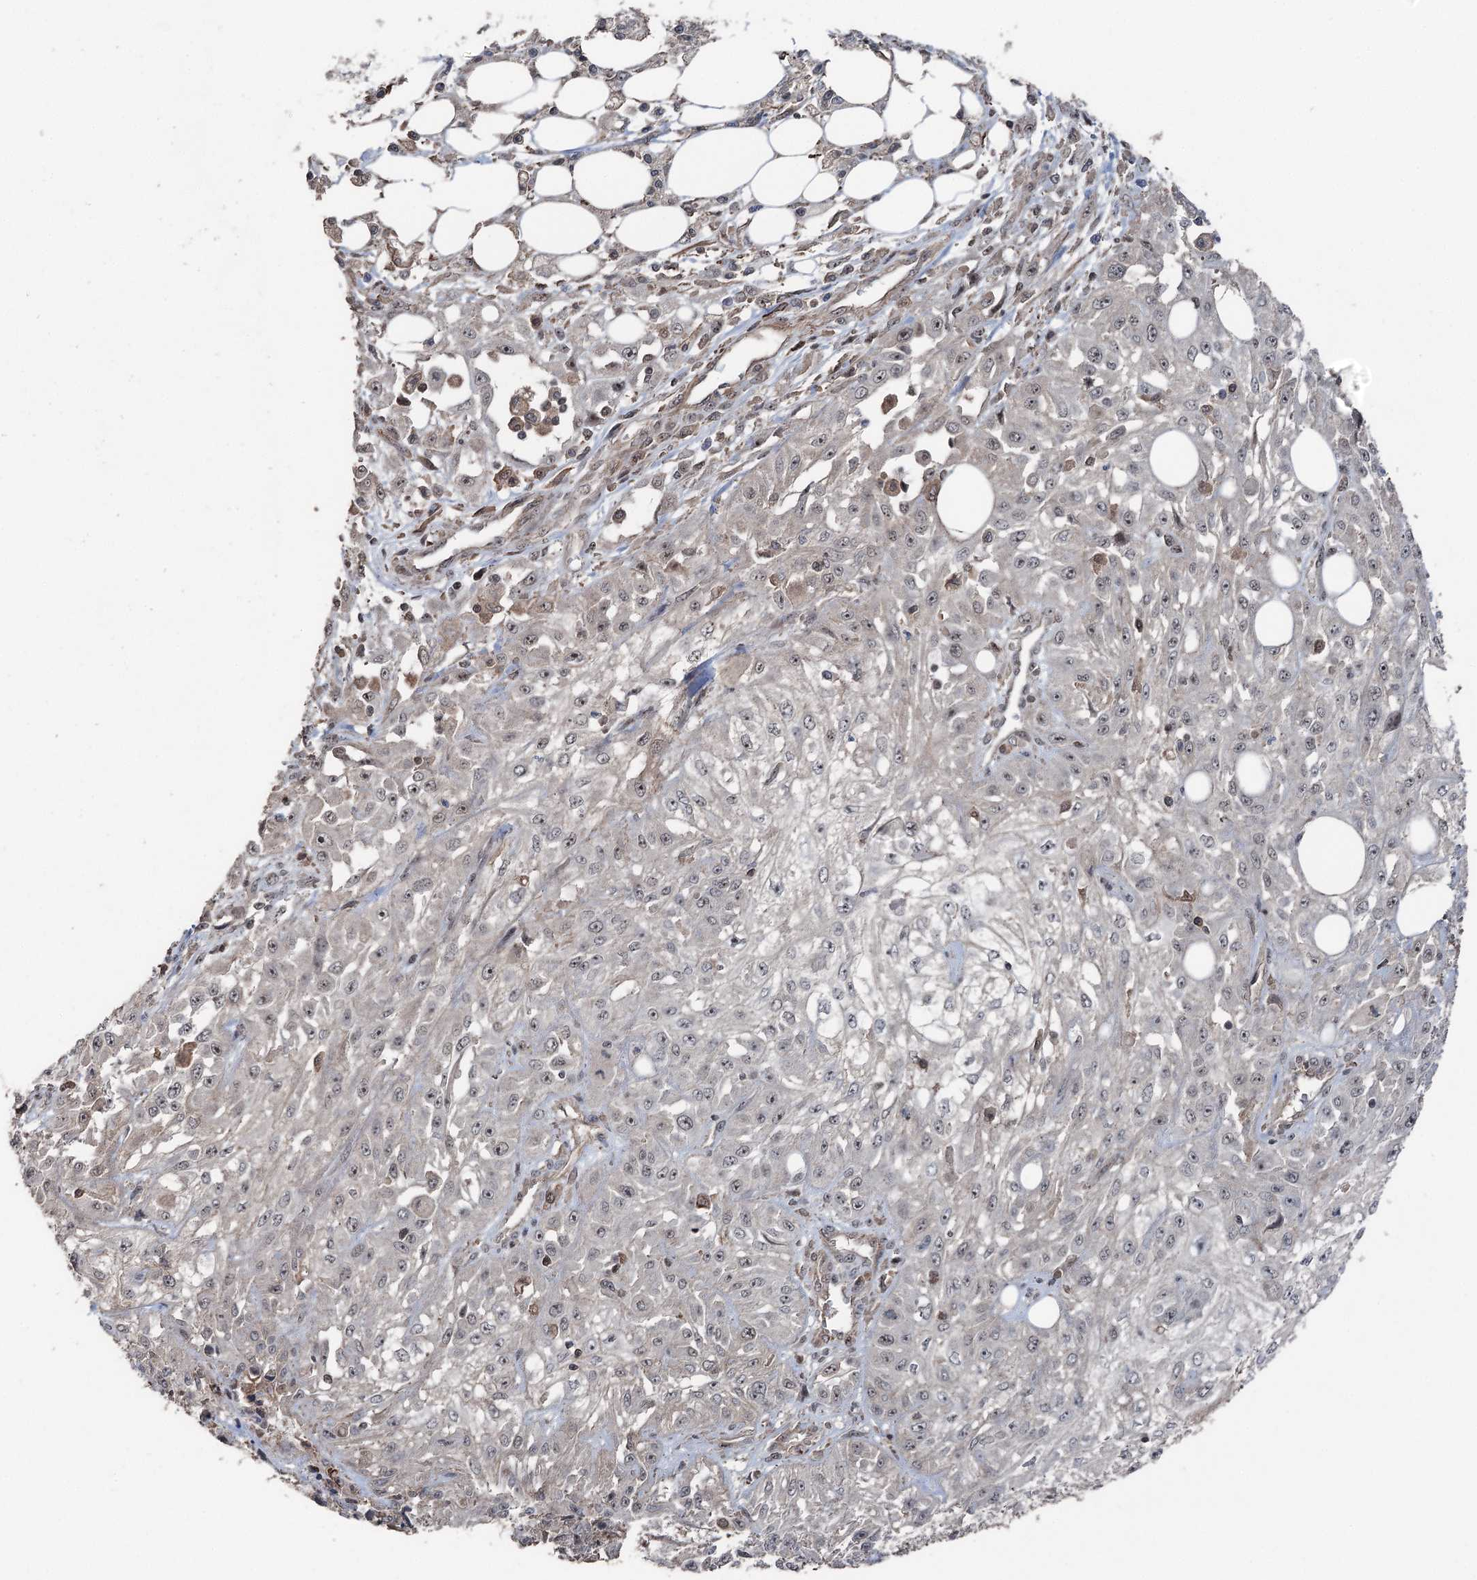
{"staining": {"intensity": "weak", "quantity": "<25%", "location": "cytoplasmic/membranous,nuclear"}, "tissue": "skin cancer", "cell_type": "Tumor cells", "image_type": "cancer", "snomed": [{"axis": "morphology", "description": "Squamous cell carcinoma, NOS"}, {"axis": "morphology", "description": "Squamous cell carcinoma, metastatic, NOS"}, {"axis": "topography", "description": "Skin"}, {"axis": "topography", "description": "Lymph node"}], "caption": "High power microscopy histopathology image of an immunohistochemistry image of skin metastatic squamous cell carcinoma, revealing no significant expression in tumor cells.", "gene": "CCDC82", "patient": {"sex": "male", "age": 75}}